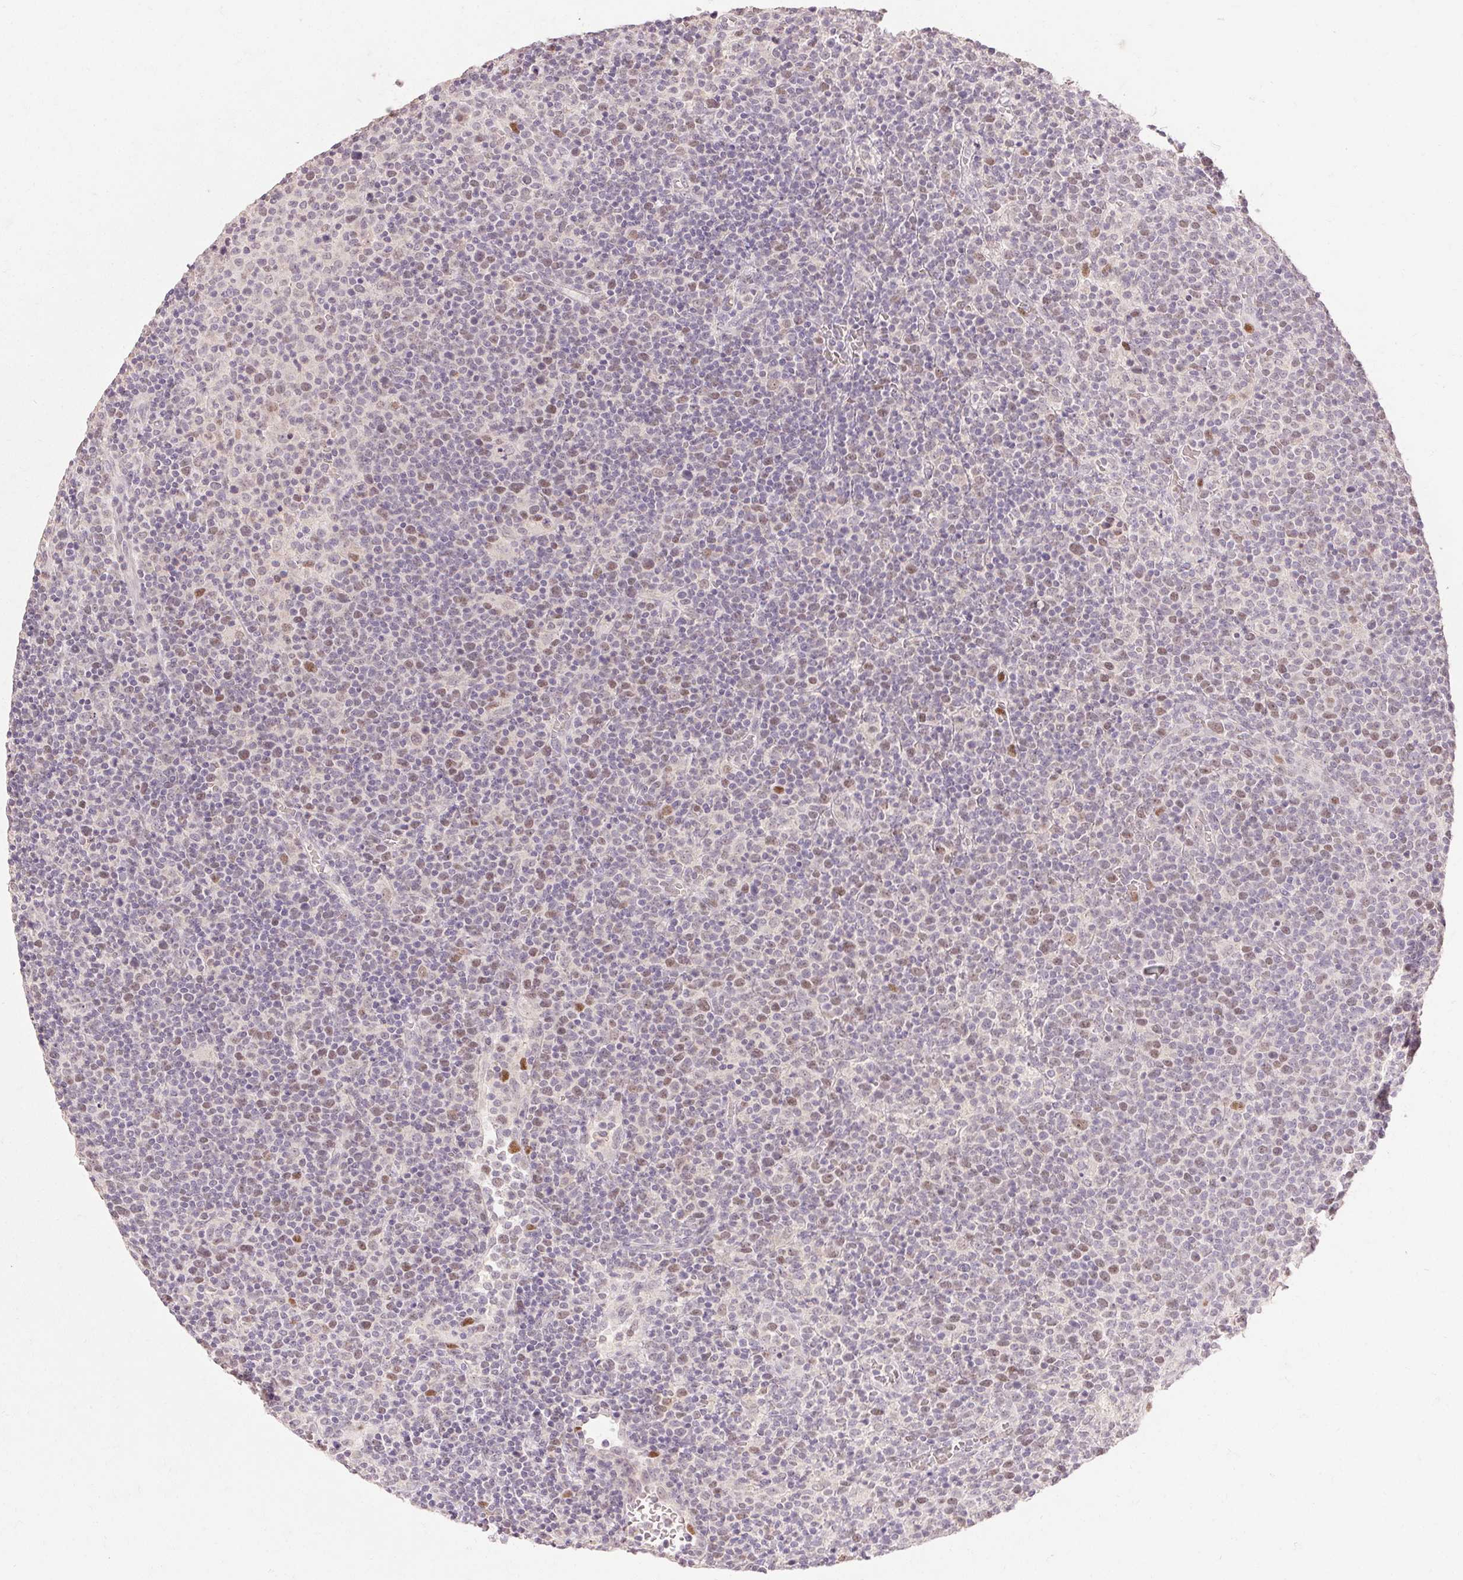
{"staining": {"intensity": "weak", "quantity": "<25%", "location": "nuclear"}, "tissue": "lymphoma", "cell_type": "Tumor cells", "image_type": "cancer", "snomed": [{"axis": "morphology", "description": "Malignant lymphoma, non-Hodgkin's type, High grade"}, {"axis": "topography", "description": "Lymph node"}], "caption": "Tumor cells are negative for protein expression in human high-grade malignant lymphoma, non-Hodgkin's type. Brightfield microscopy of IHC stained with DAB (3,3'-diaminobenzidine) (brown) and hematoxylin (blue), captured at high magnification.", "gene": "SKP2", "patient": {"sex": "male", "age": 61}}